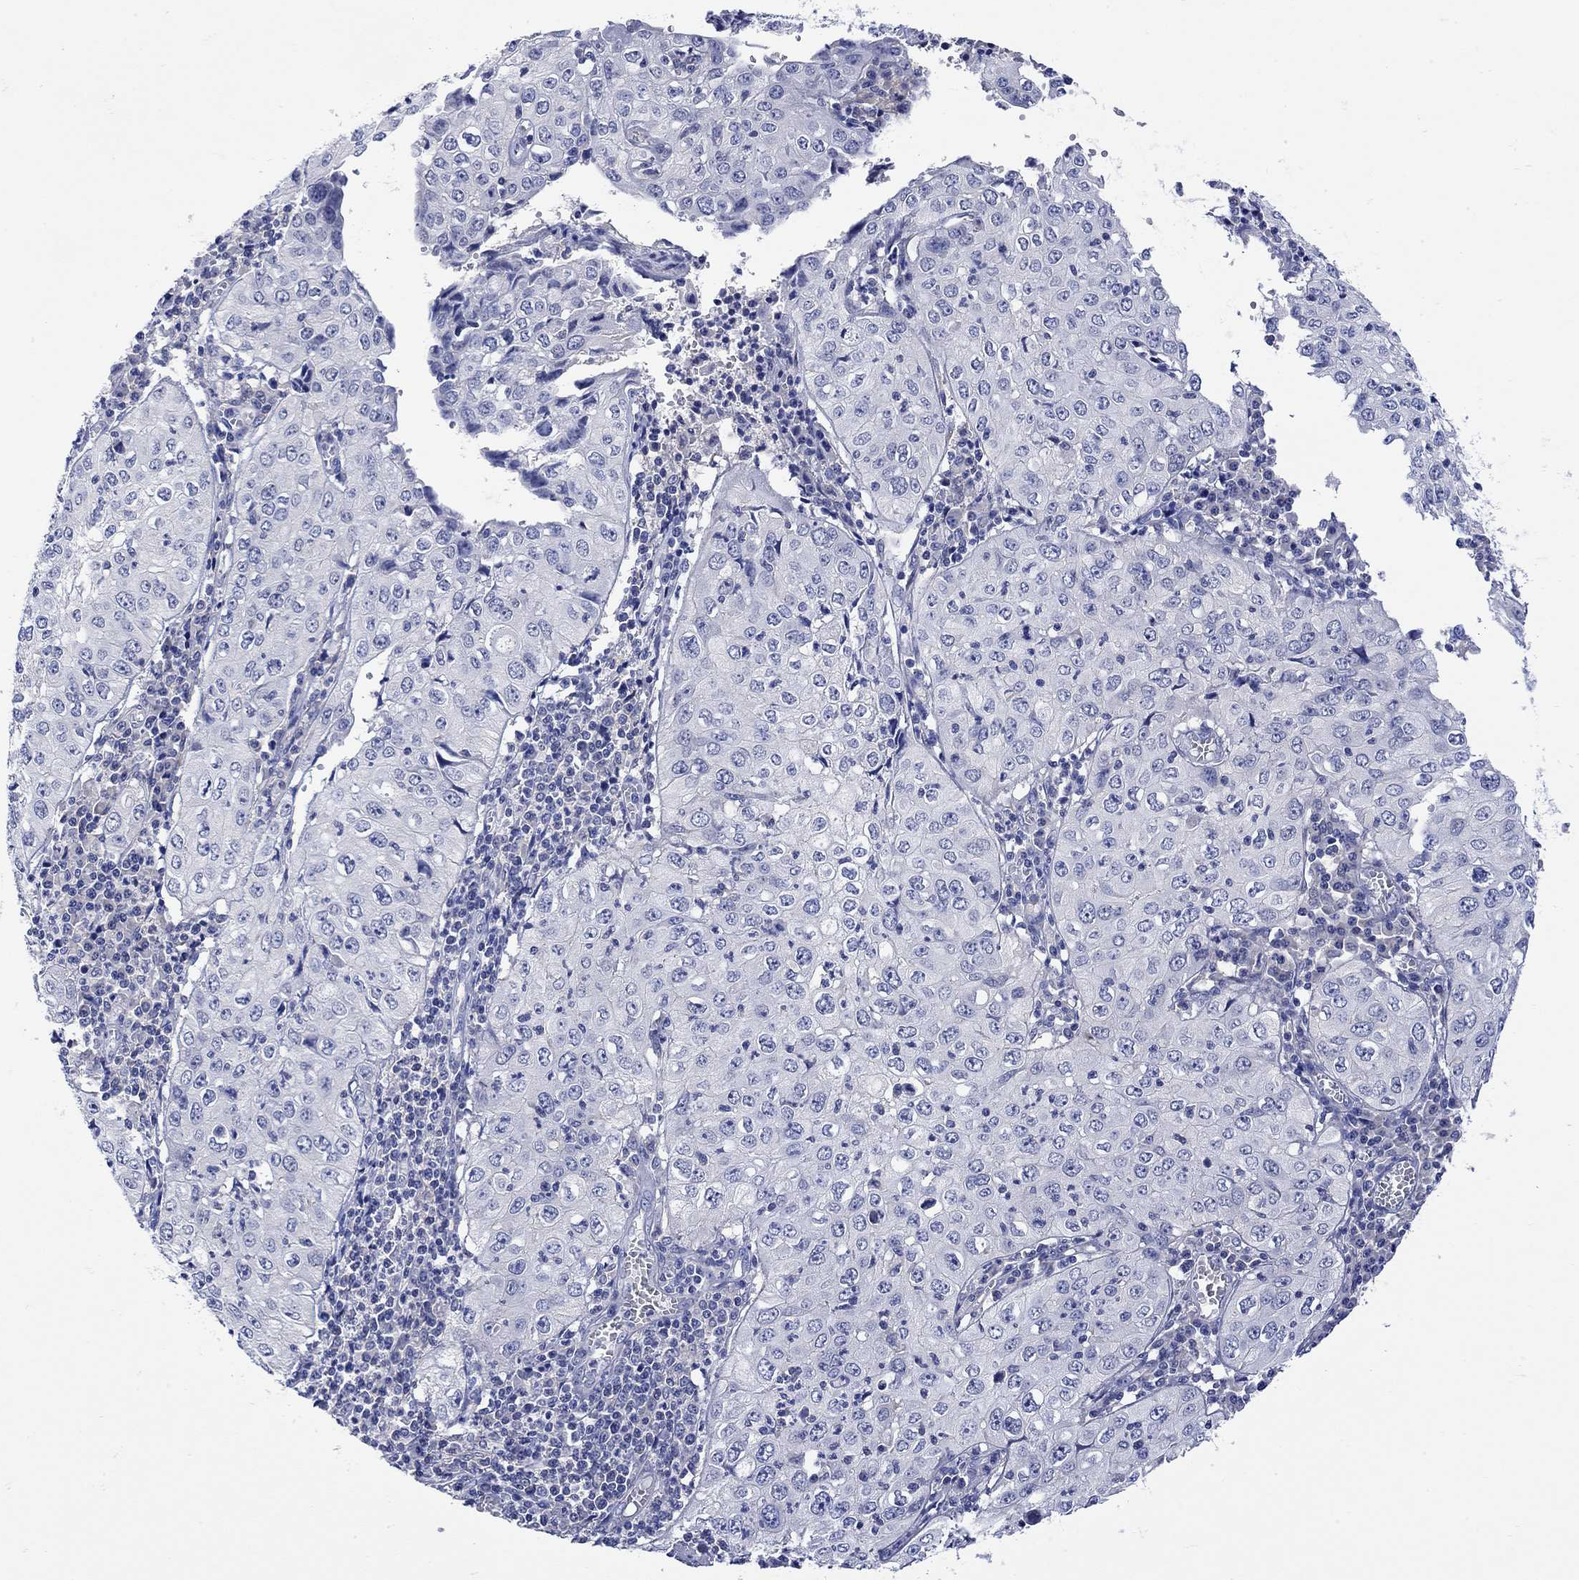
{"staining": {"intensity": "negative", "quantity": "none", "location": "none"}, "tissue": "cervical cancer", "cell_type": "Tumor cells", "image_type": "cancer", "snomed": [{"axis": "morphology", "description": "Squamous cell carcinoma, NOS"}, {"axis": "topography", "description": "Cervix"}], "caption": "A micrograph of cervical cancer (squamous cell carcinoma) stained for a protein exhibits no brown staining in tumor cells.", "gene": "MSI1", "patient": {"sex": "female", "age": 24}}